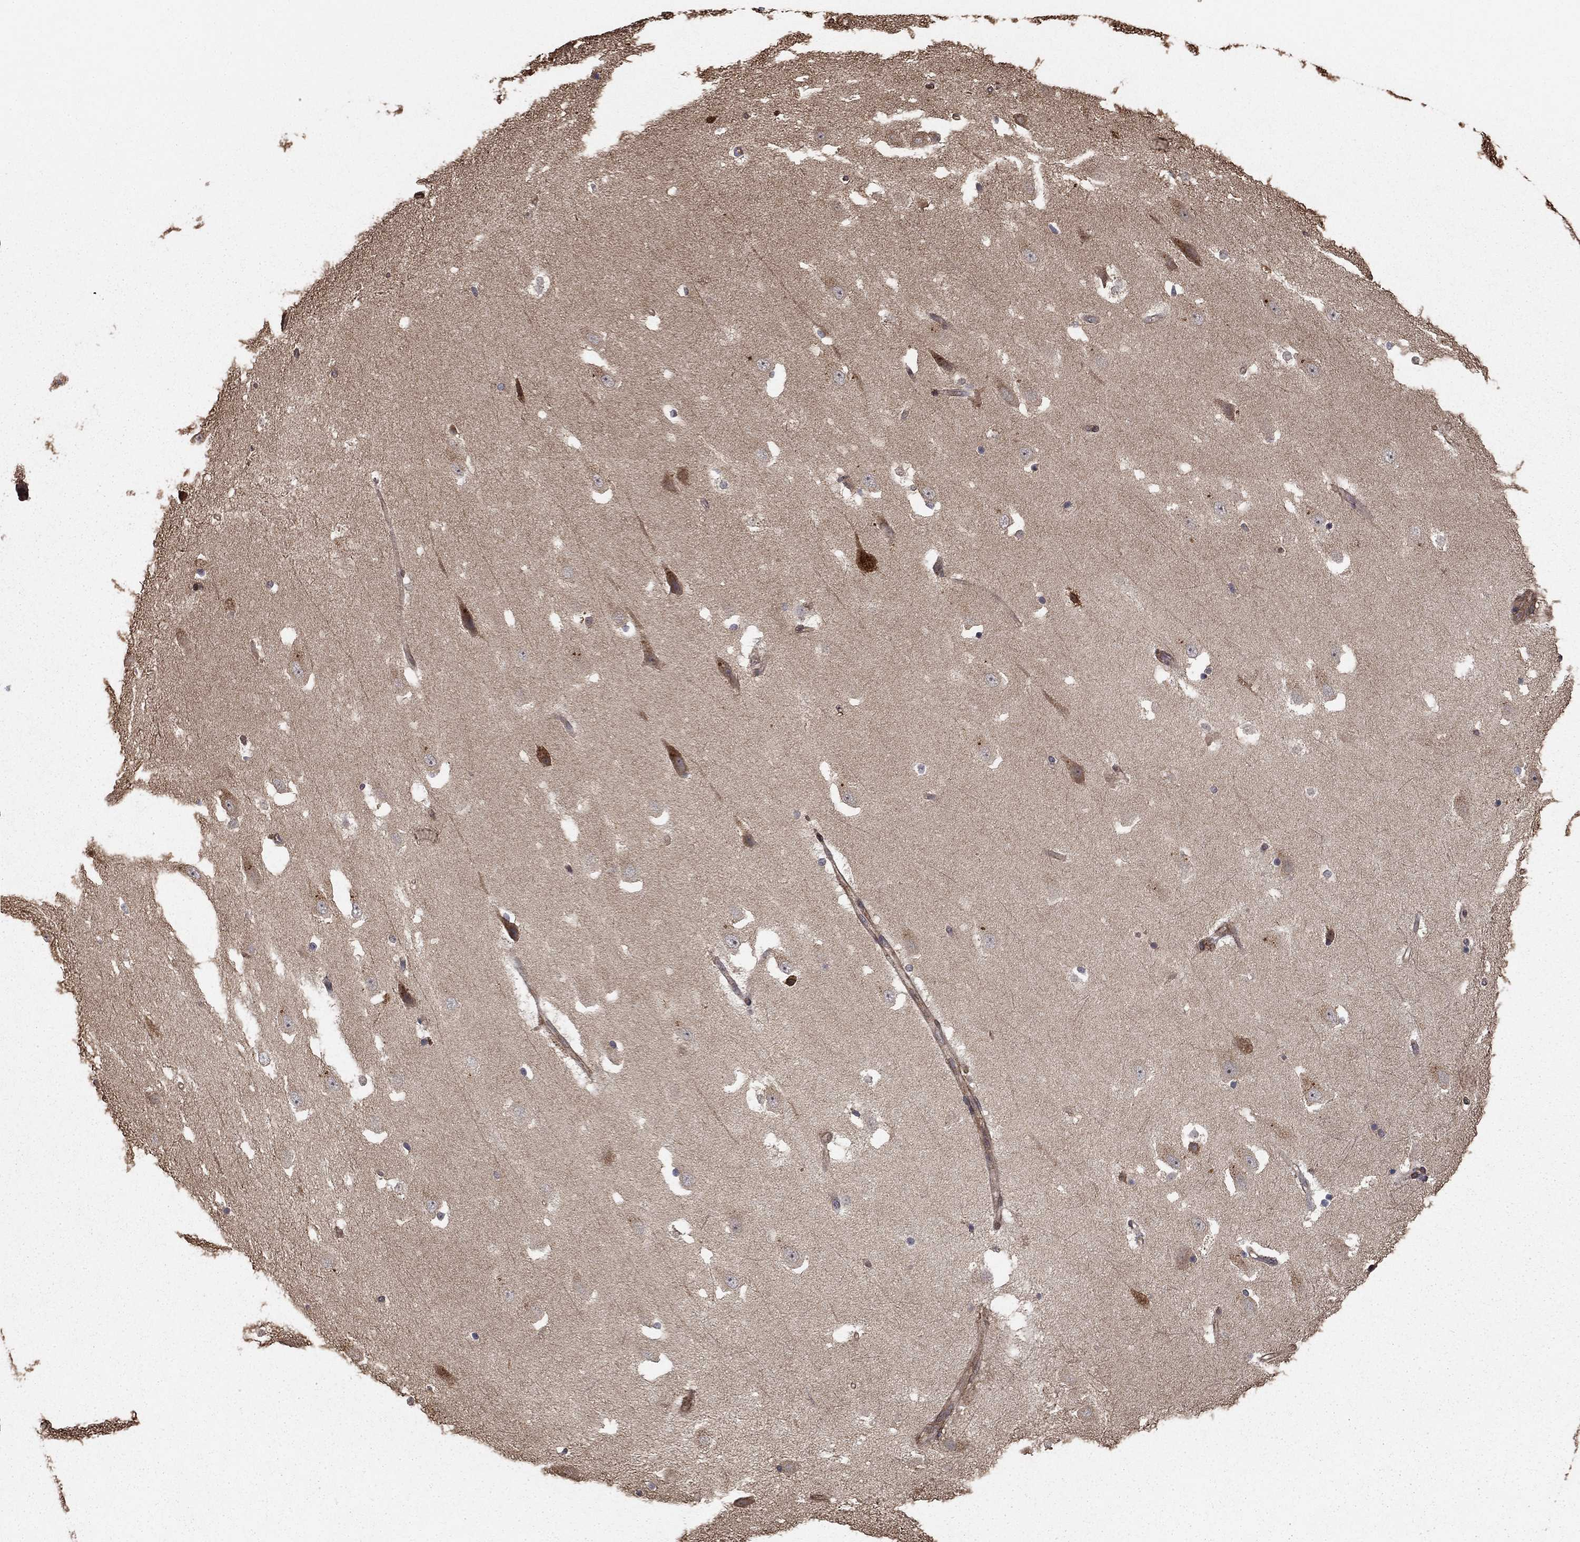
{"staining": {"intensity": "moderate", "quantity": "<25%", "location": "cytoplasmic/membranous"}, "tissue": "hippocampus", "cell_type": "Glial cells", "image_type": "normal", "snomed": [{"axis": "morphology", "description": "Normal tissue, NOS"}, {"axis": "topography", "description": "Hippocampus"}], "caption": "Immunohistochemistry histopathology image of benign human hippocampus stained for a protein (brown), which exhibits low levels of moderate cytoplasmic/membranous positivity in approximately <25% of glial cells.", "gene": "HABP4", "patient": {"sex": "male", "age": 49}}